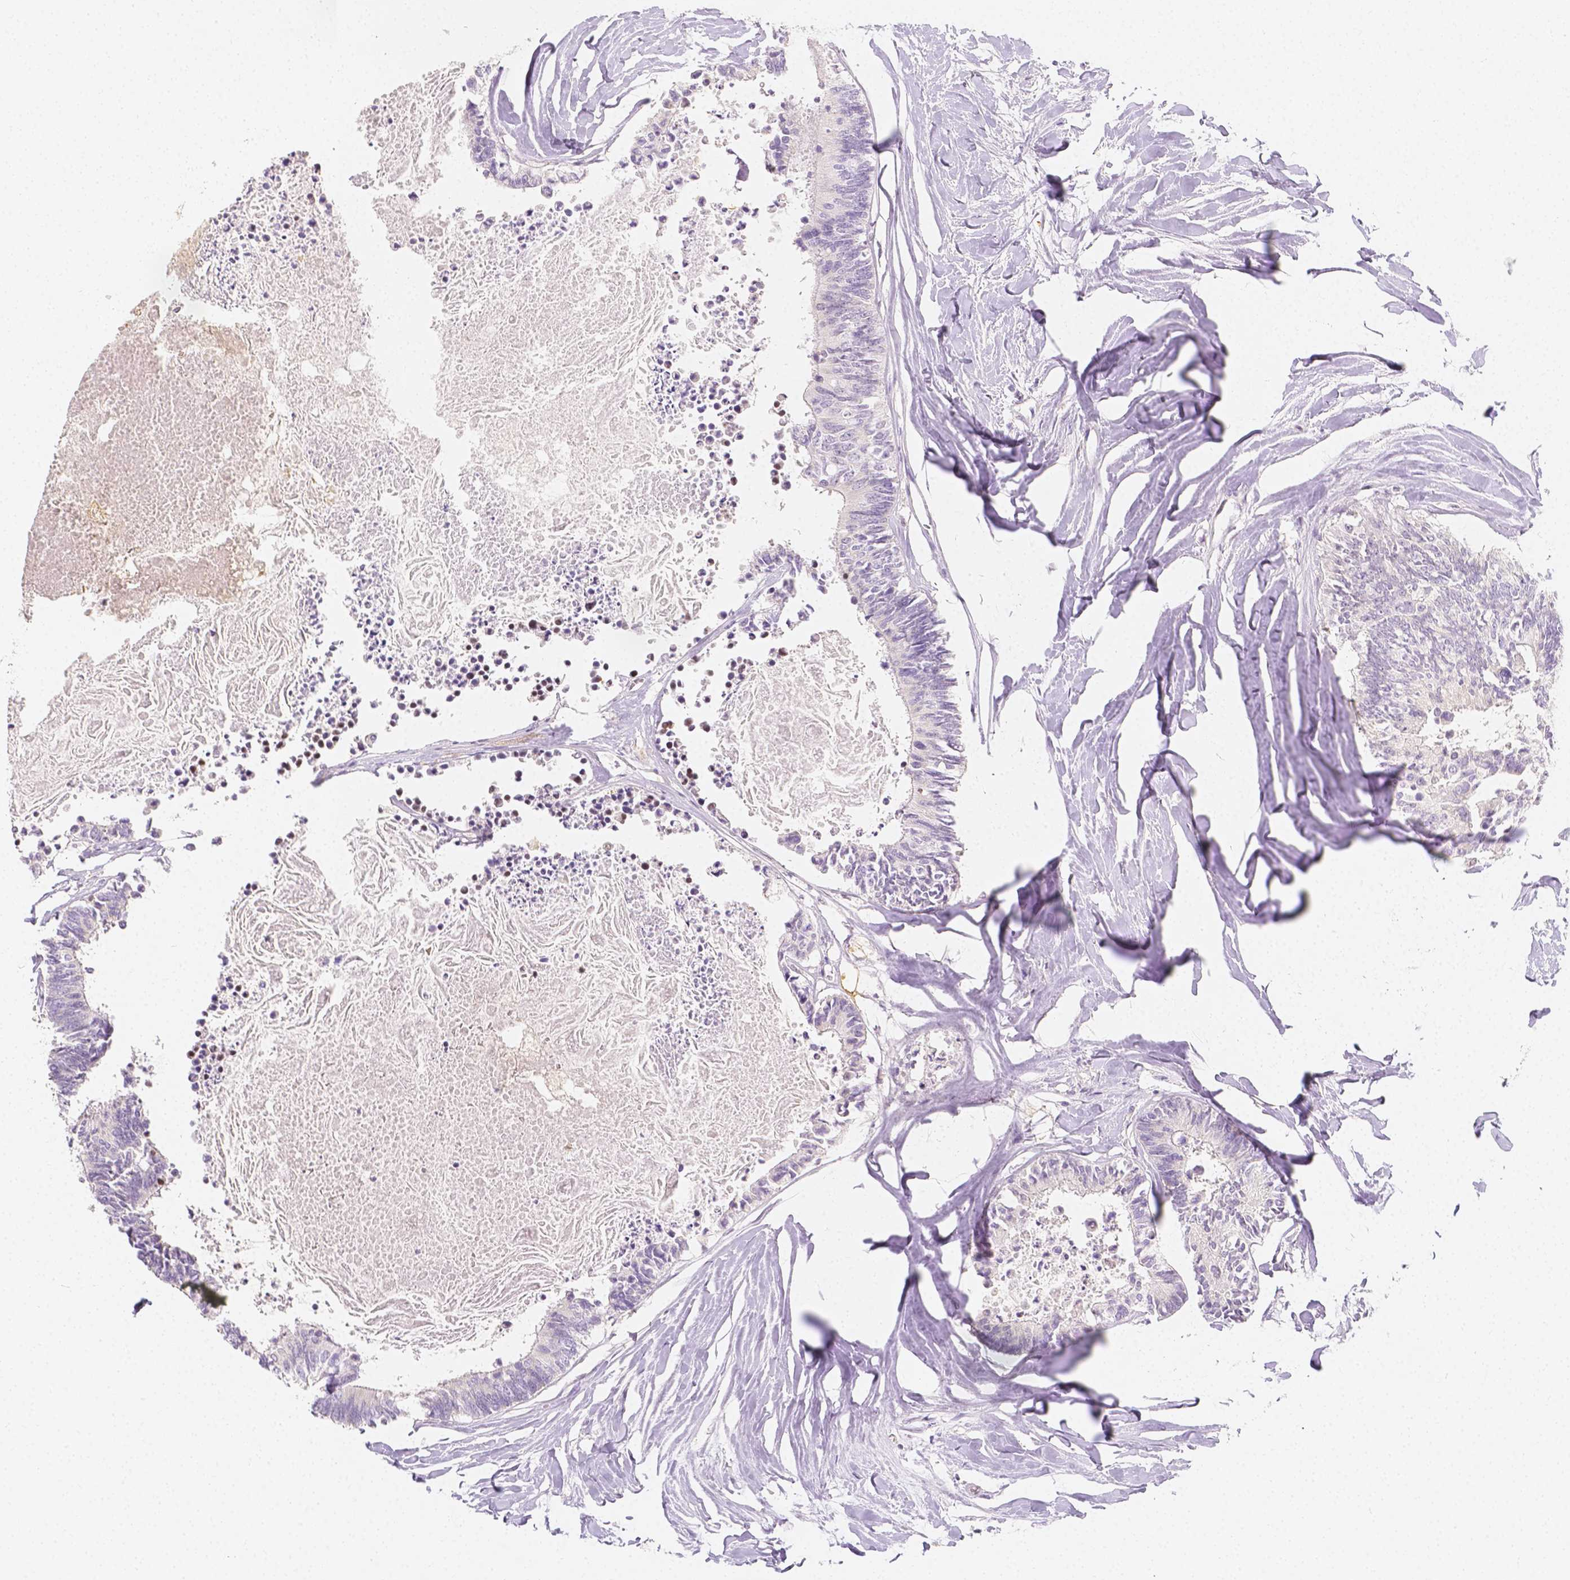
{"staining": {"intensity": "negative", "quantity": "none", "location": "none"}, "tissue": "colorectal cancer", "cell_type": "Tumor cells", "image_type": "cancer", "snomed": [{"axis": "morphology", "description": "Adenocarcinoma, NOS"}, {"axis": "topography", "description": "Colon"}, {"axis": "topography", "description": "Rectum"}], "caption": "A photomicrograph of human colorectal adenocarcinoma is negative for staining in tumor cells.", "gene": "SGTB", "patient": {"sex": "male", "age": 57}}